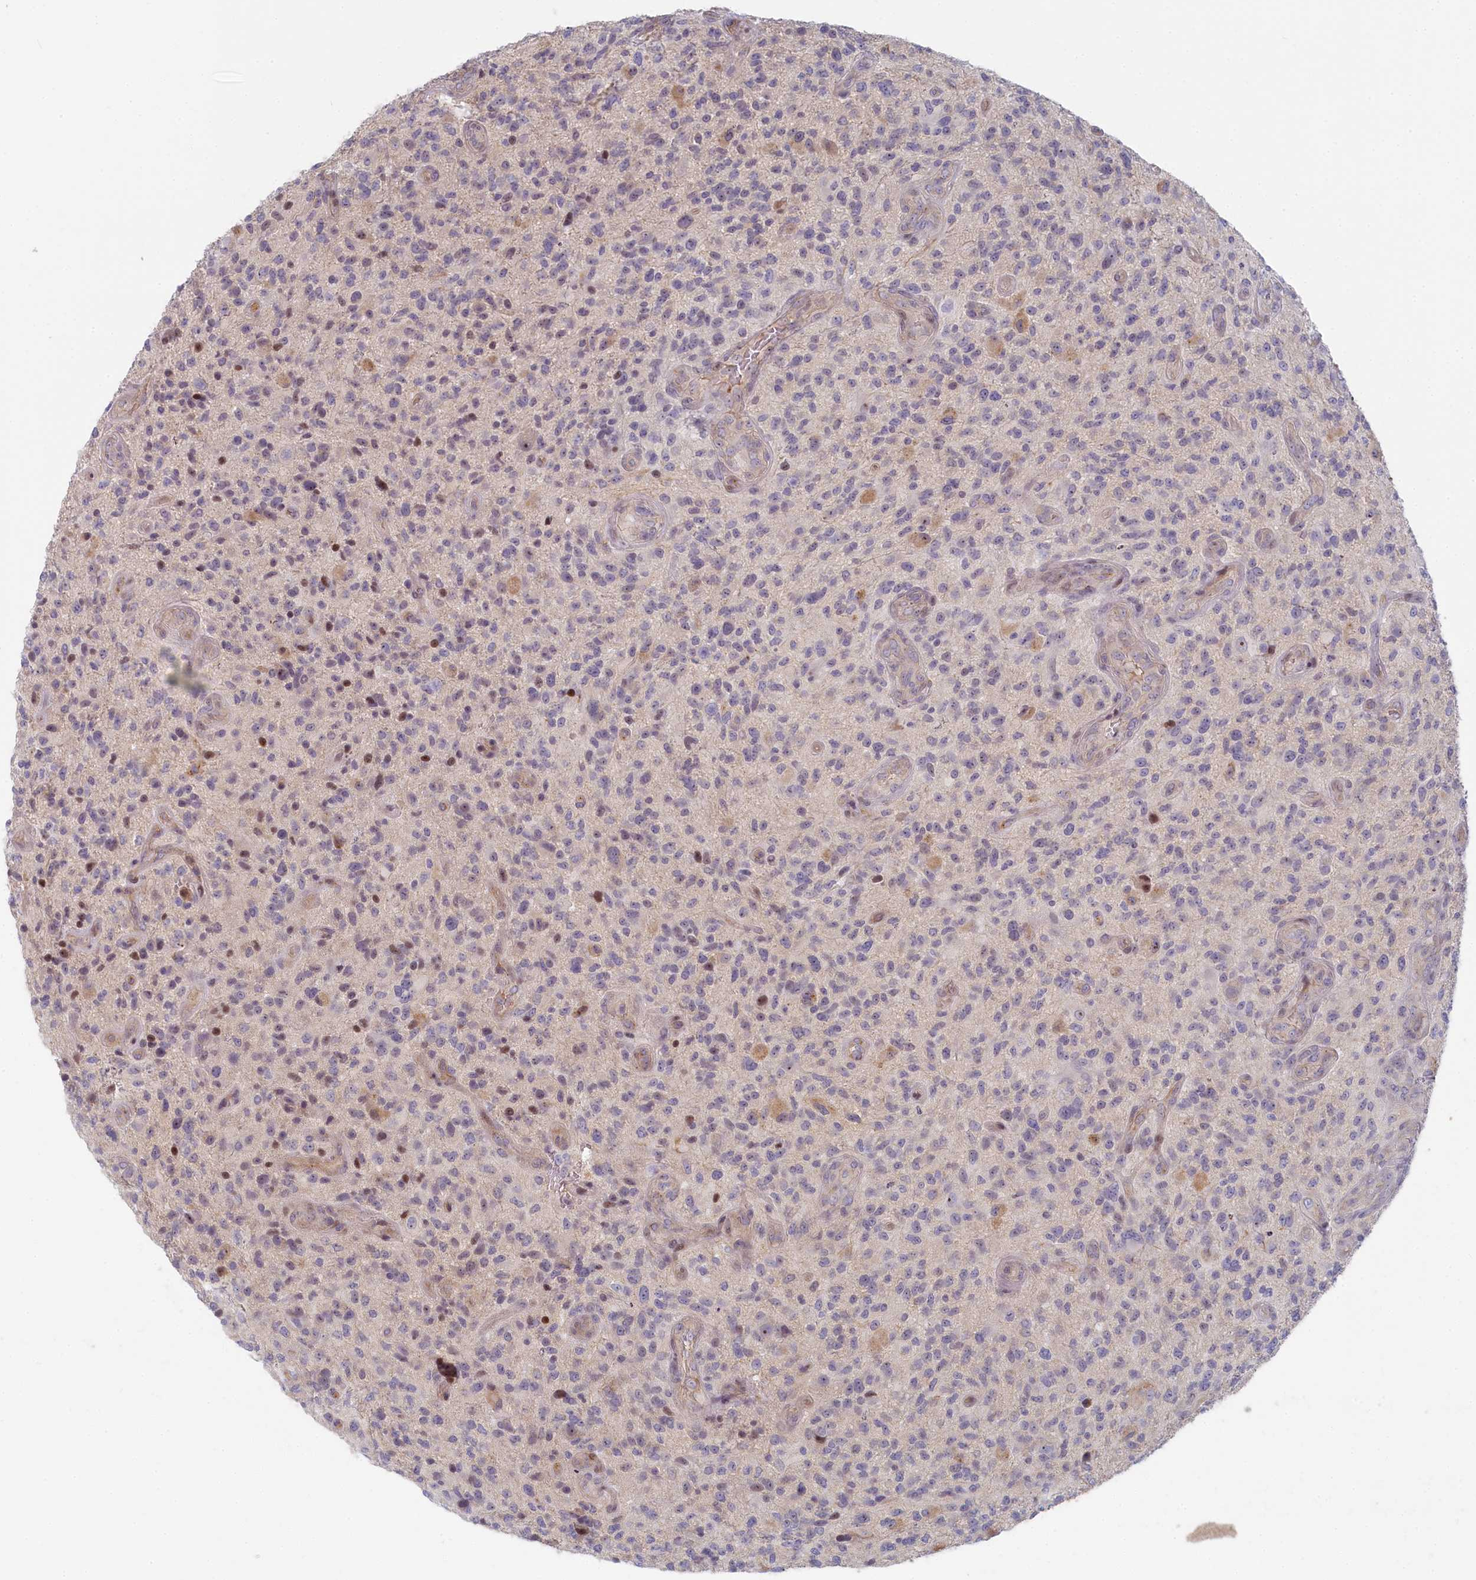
{"staining": {"intensity": "moderate", "quantity": "<25%", "location": "nuclear"}, "tissue": "glioma", "cell_type": "Tumor cells", "image_type": "cancer", "snomed": [{"axis": "morphology", "description": "Glioma, malignant, High grade"}, {"axis": "topography", "description": "Brain"}], "caption": "The histopathology image shows staining of glioma, revealing moderate nuclear protein staining (brown color) within tumor cells.", "gene": "INTS4", "patient": {"sex": "male", "age": 47}}